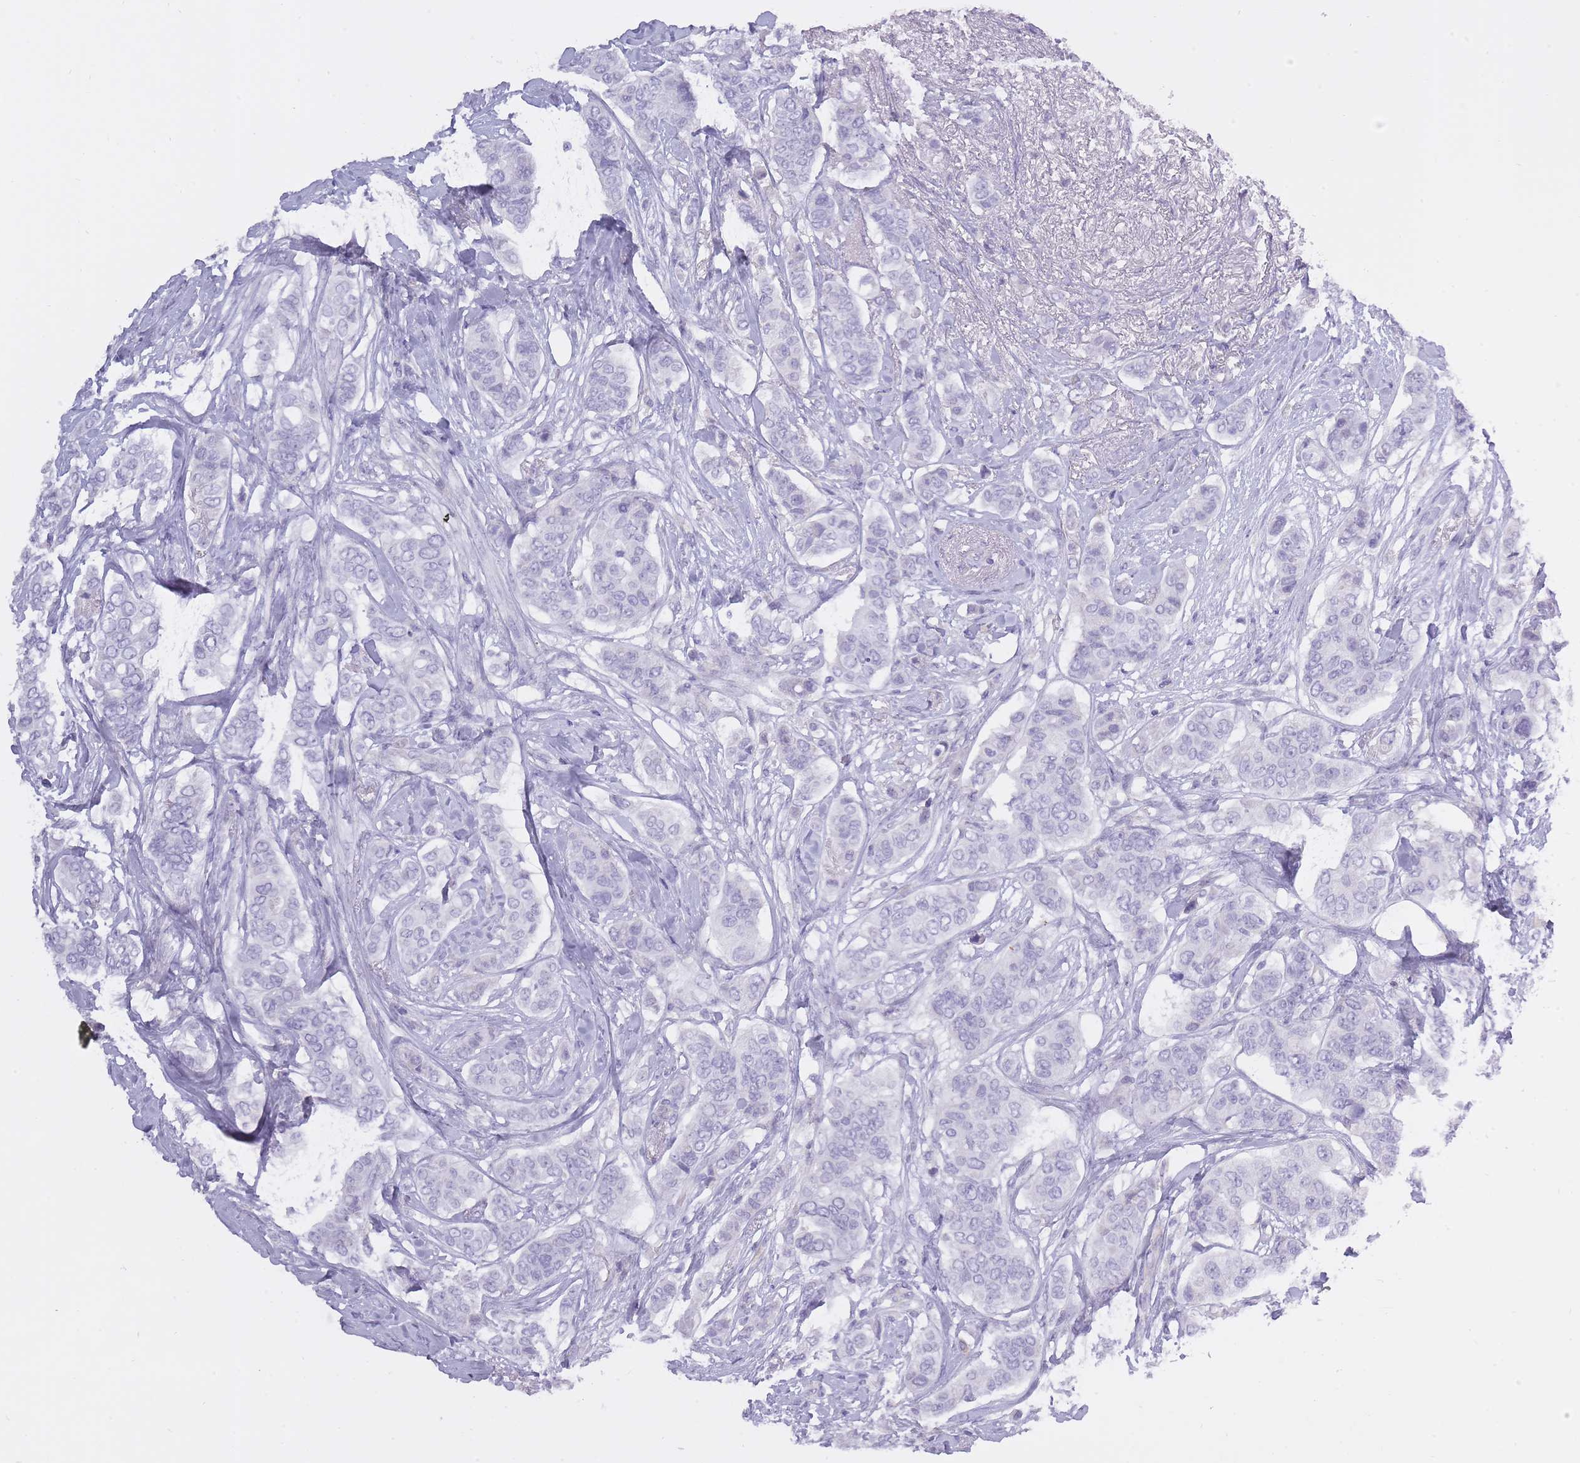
{"staining": {"intensity": "negative", "quantity": "none", "location": "none"}, "tissue": "breast cancer", "cell_type": "Tumor cells", "image_type": "cancer", "snomed": [{"axis": "morphology", "description": "Lobular carcinoma"}, {"axis": "topography", "description": "Breast"}], "caption": "Tumor cells show no significant protein expression in breast cancer (lobular carcinoma).", "gene": "BDKRB2", "patient": {"sex": "female", "age": 51}}